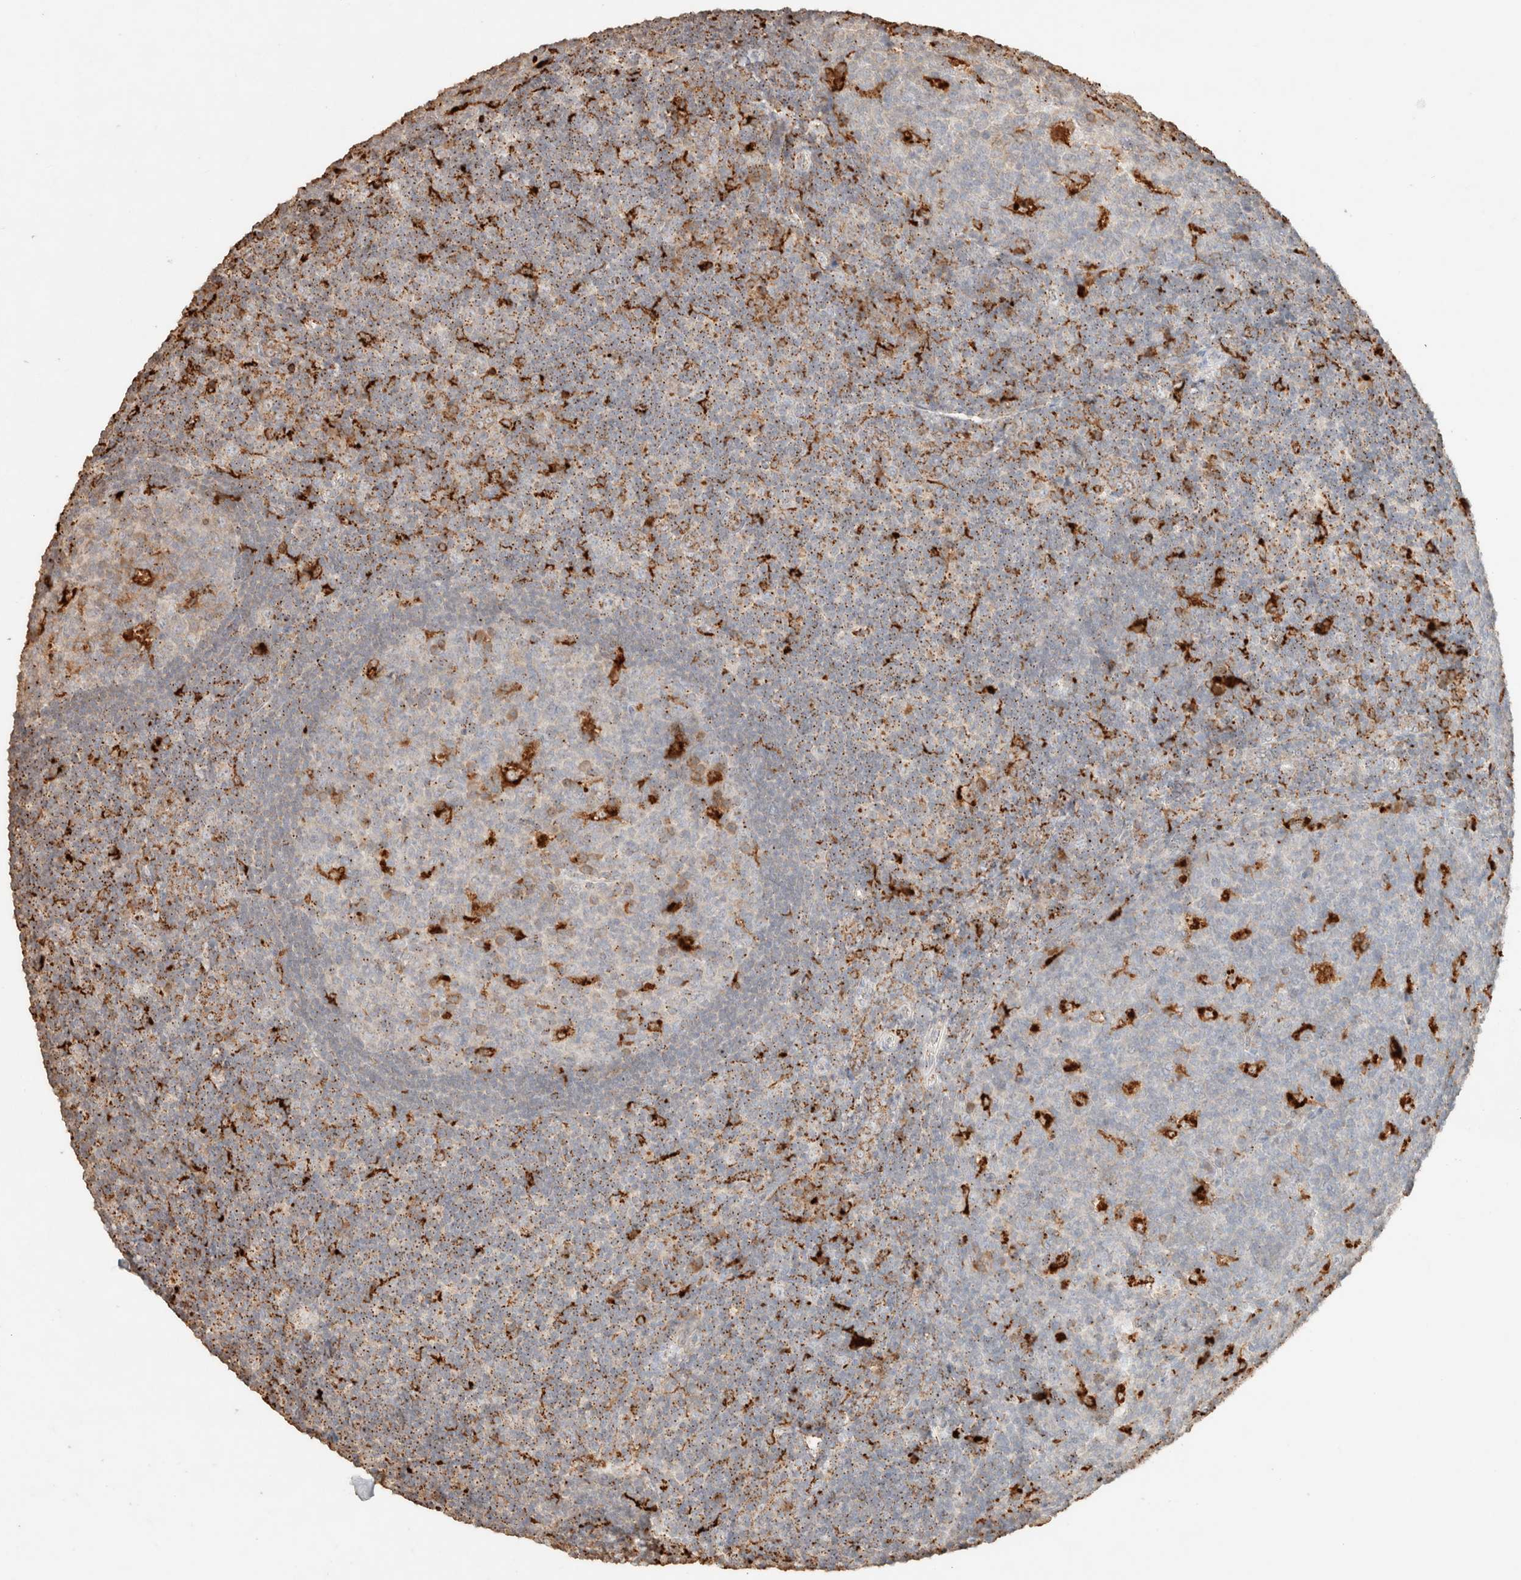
{"staining": {"intensity": "strong", "quantity": "<25%", "location": "cytoplasmic/membranous"}, "tissue": "tonsil", "cell_type": "Germinal center cells", "image_type": "normal", "snomed": [{"axis": "morphology", "description": "Normal tissue, NOS"}, {"axis": "topography", "description": "Tonsil"}], "caption": "There is medium levels of strong cytoplasmic/membranous expression in germinal center cells of unremarkable tonsil, as demonstrated by immunohistochemical staining (brown color).", "gene": "CTSC", "patient": {"sex": "male", "age": 37}}